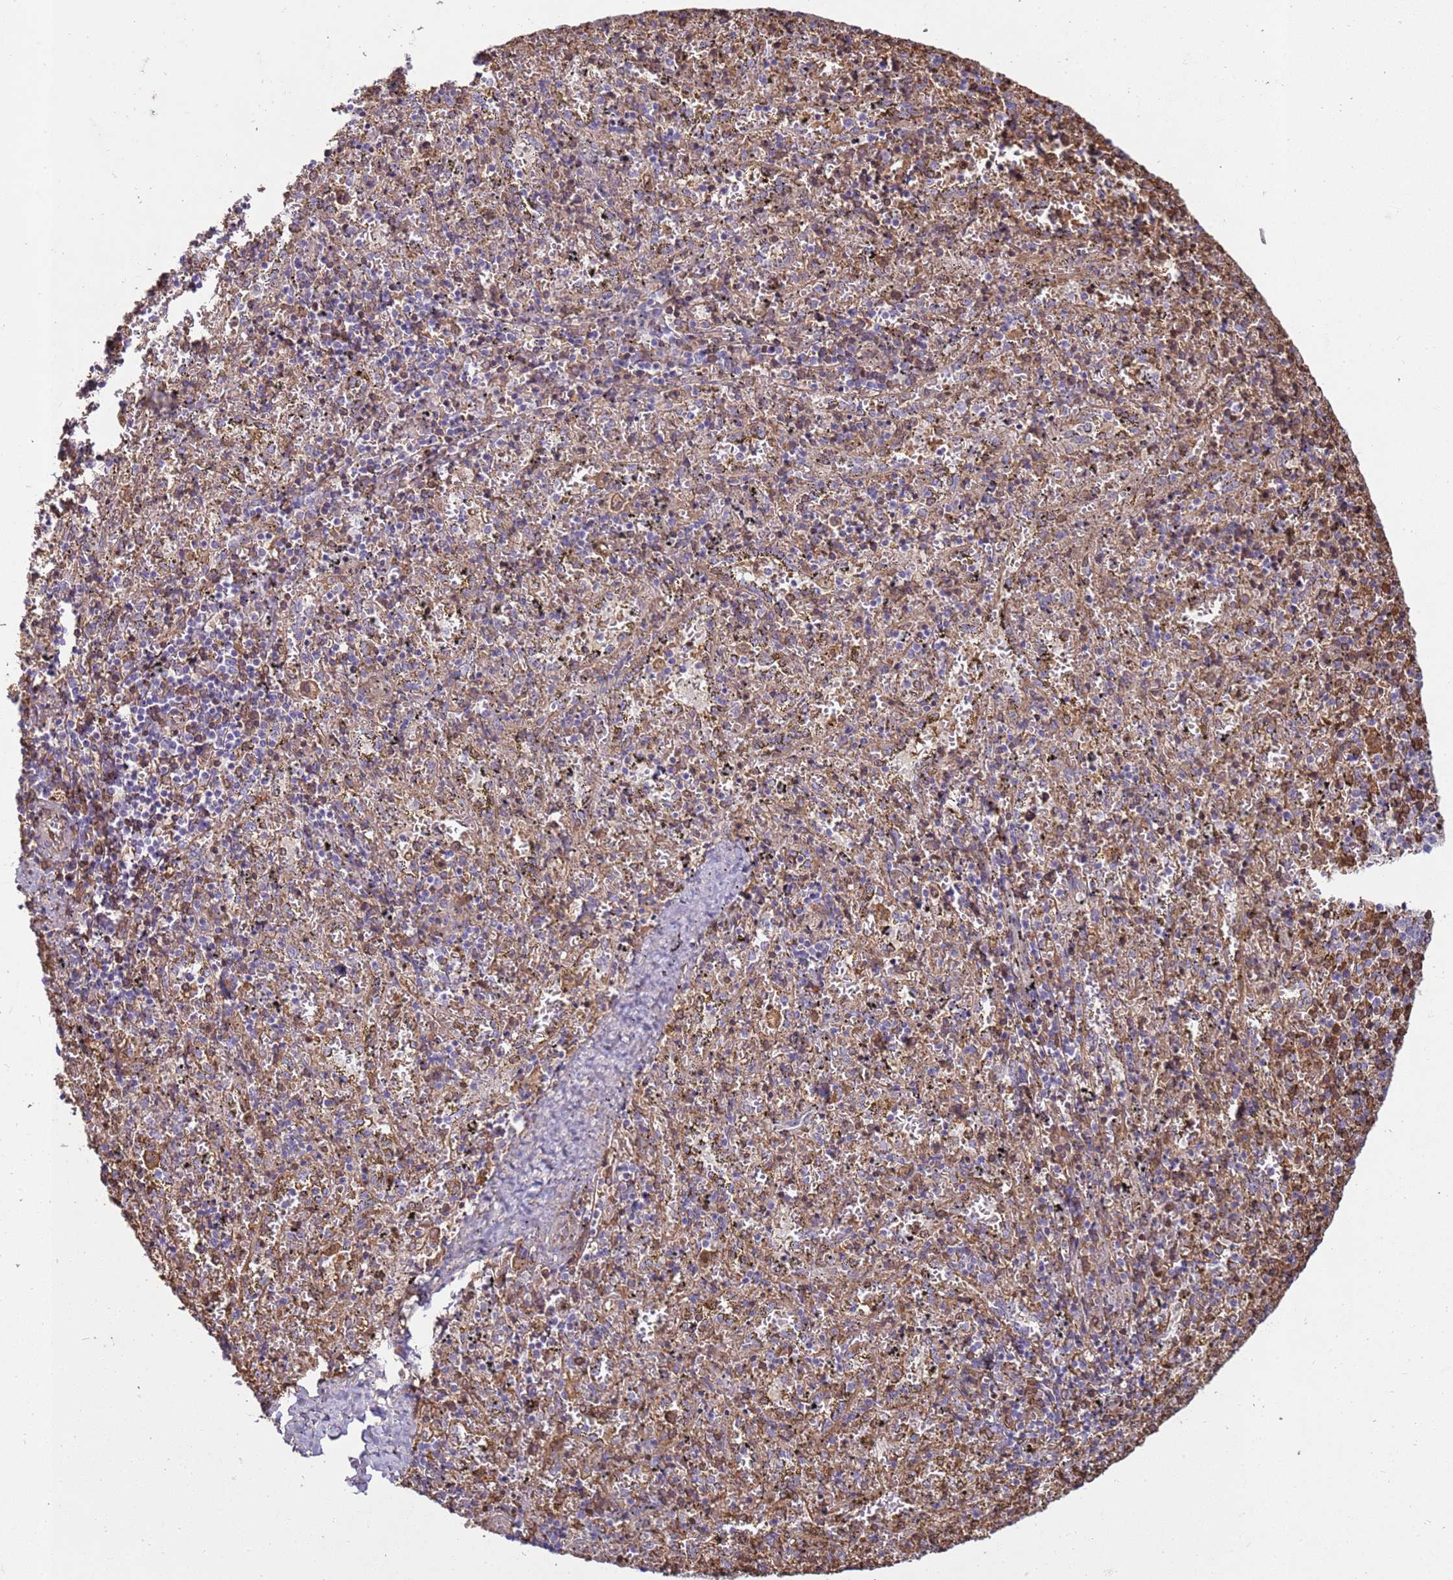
{"staining": {"intensity": "weak", "quantity": "<25%", "location": "cytoplasmic/membranous"}, "tissue": "spleen", "cell_type": "Cells in red pulp", "image_type": "normal", "snomed": [{"axis": "morphology", "description": "Normal tissue, NOS"}, {"axis": "topography", "description": "Spleen"}], "caption": "A micrograph of human spleen is negative for staining in cells in red pulp. (DAB immunohistochemistry (IHC), high magnification).", "gene": "SGIP1", "patient": {"sex": "male", "age": 11}}